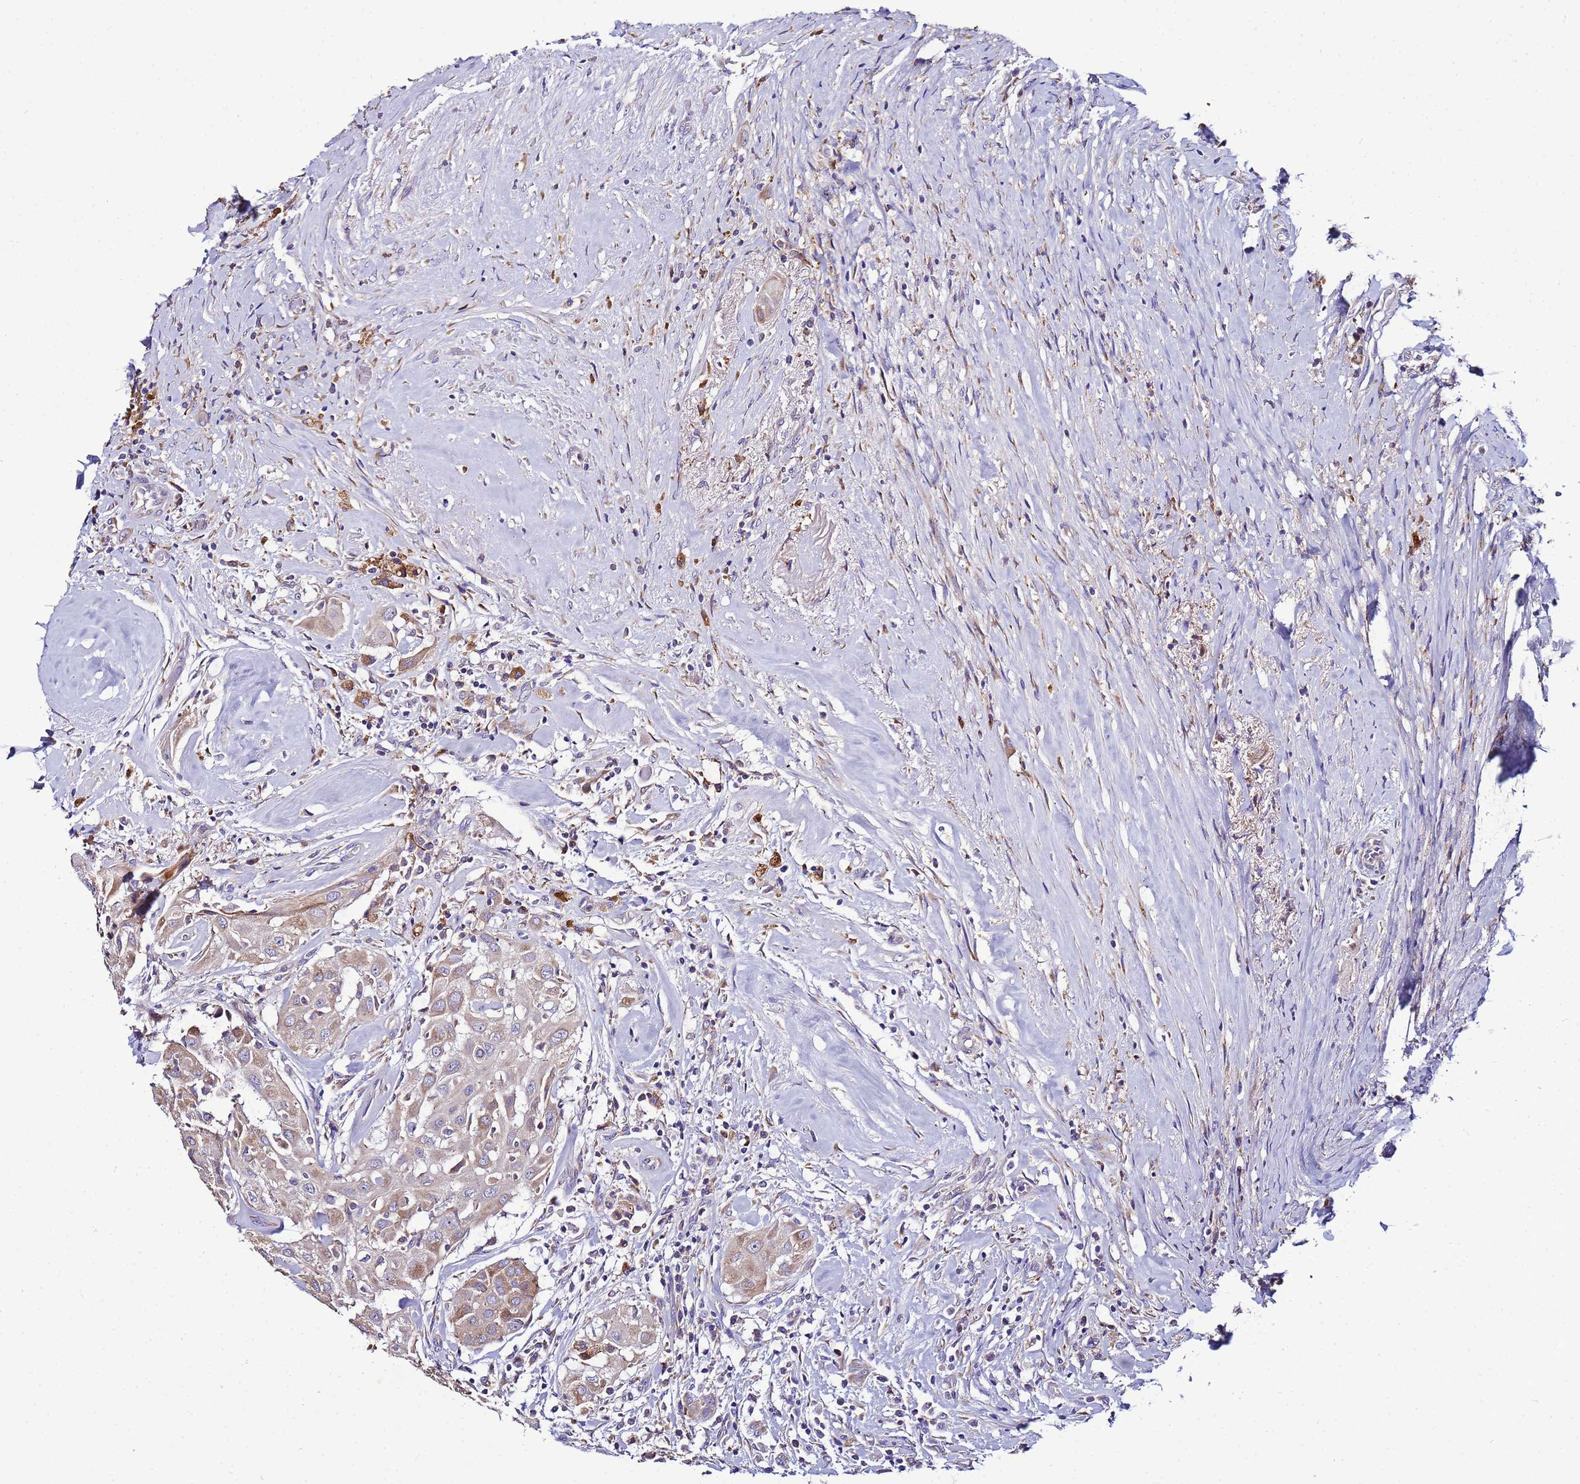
{"staining": {"intensity": "weak", "quantity": "<25%", "location": "cytoplasmic/membranous"}, "tissue": "thyroid cancer", "cell_type": "Tumor cells", "image_type": "cancer", "snomed": [{"axis": "morphology", "description": "Papillary adenocarcinoma, NOS"}, {"axis": "topography", "description": "Thyroid gland"}], "caption": "A histopathology image of thyroid cancer (papillary adenocarcinoma) stained for a protein demonstrates no brown staining in tumor cells.", "gene": "ANTKMT", "patient": {"sex": "female", "age": 59}}